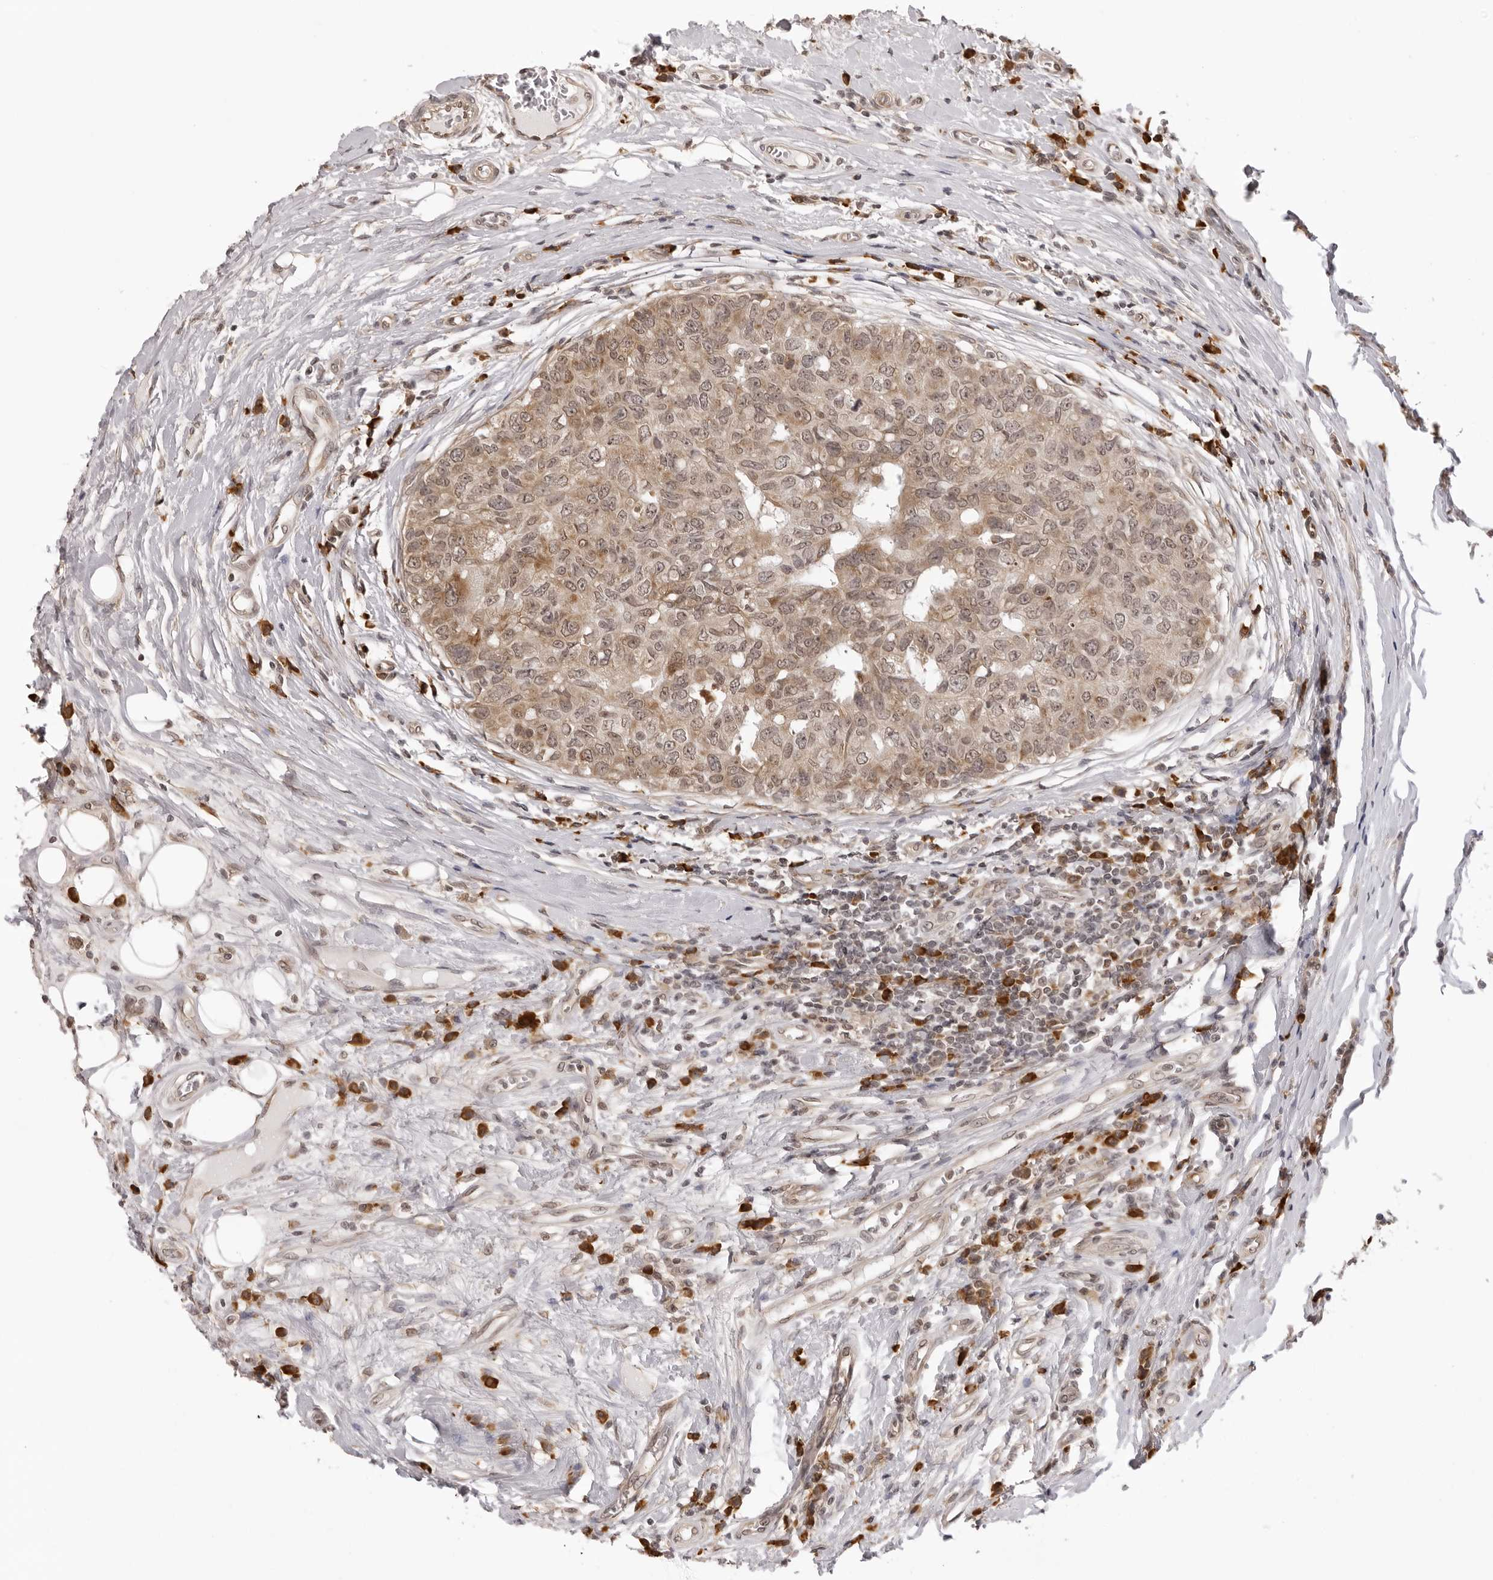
{"staining": {"intensity": "moderate", "quantity": ">75%", "location": "cytoplasmic/membranous,nuclear"}, "tissue": "breast cancer", "cell_type": "Tumor cells", "image_type": "cancer", "snomed": [{"axis": "morphology", "description": "Duct carcinoma"}, {"axis": "topography", "description": "Breast"}], "caption": "IHC of human breast intraductal carcinoma demonstrates medium levels of moderate cytoplasmic/membranous and nuclear expression in approximately >75% of tumor cells.", "gene": "ZC3H11A", "patient": {"sex": "female", "age": 27}}